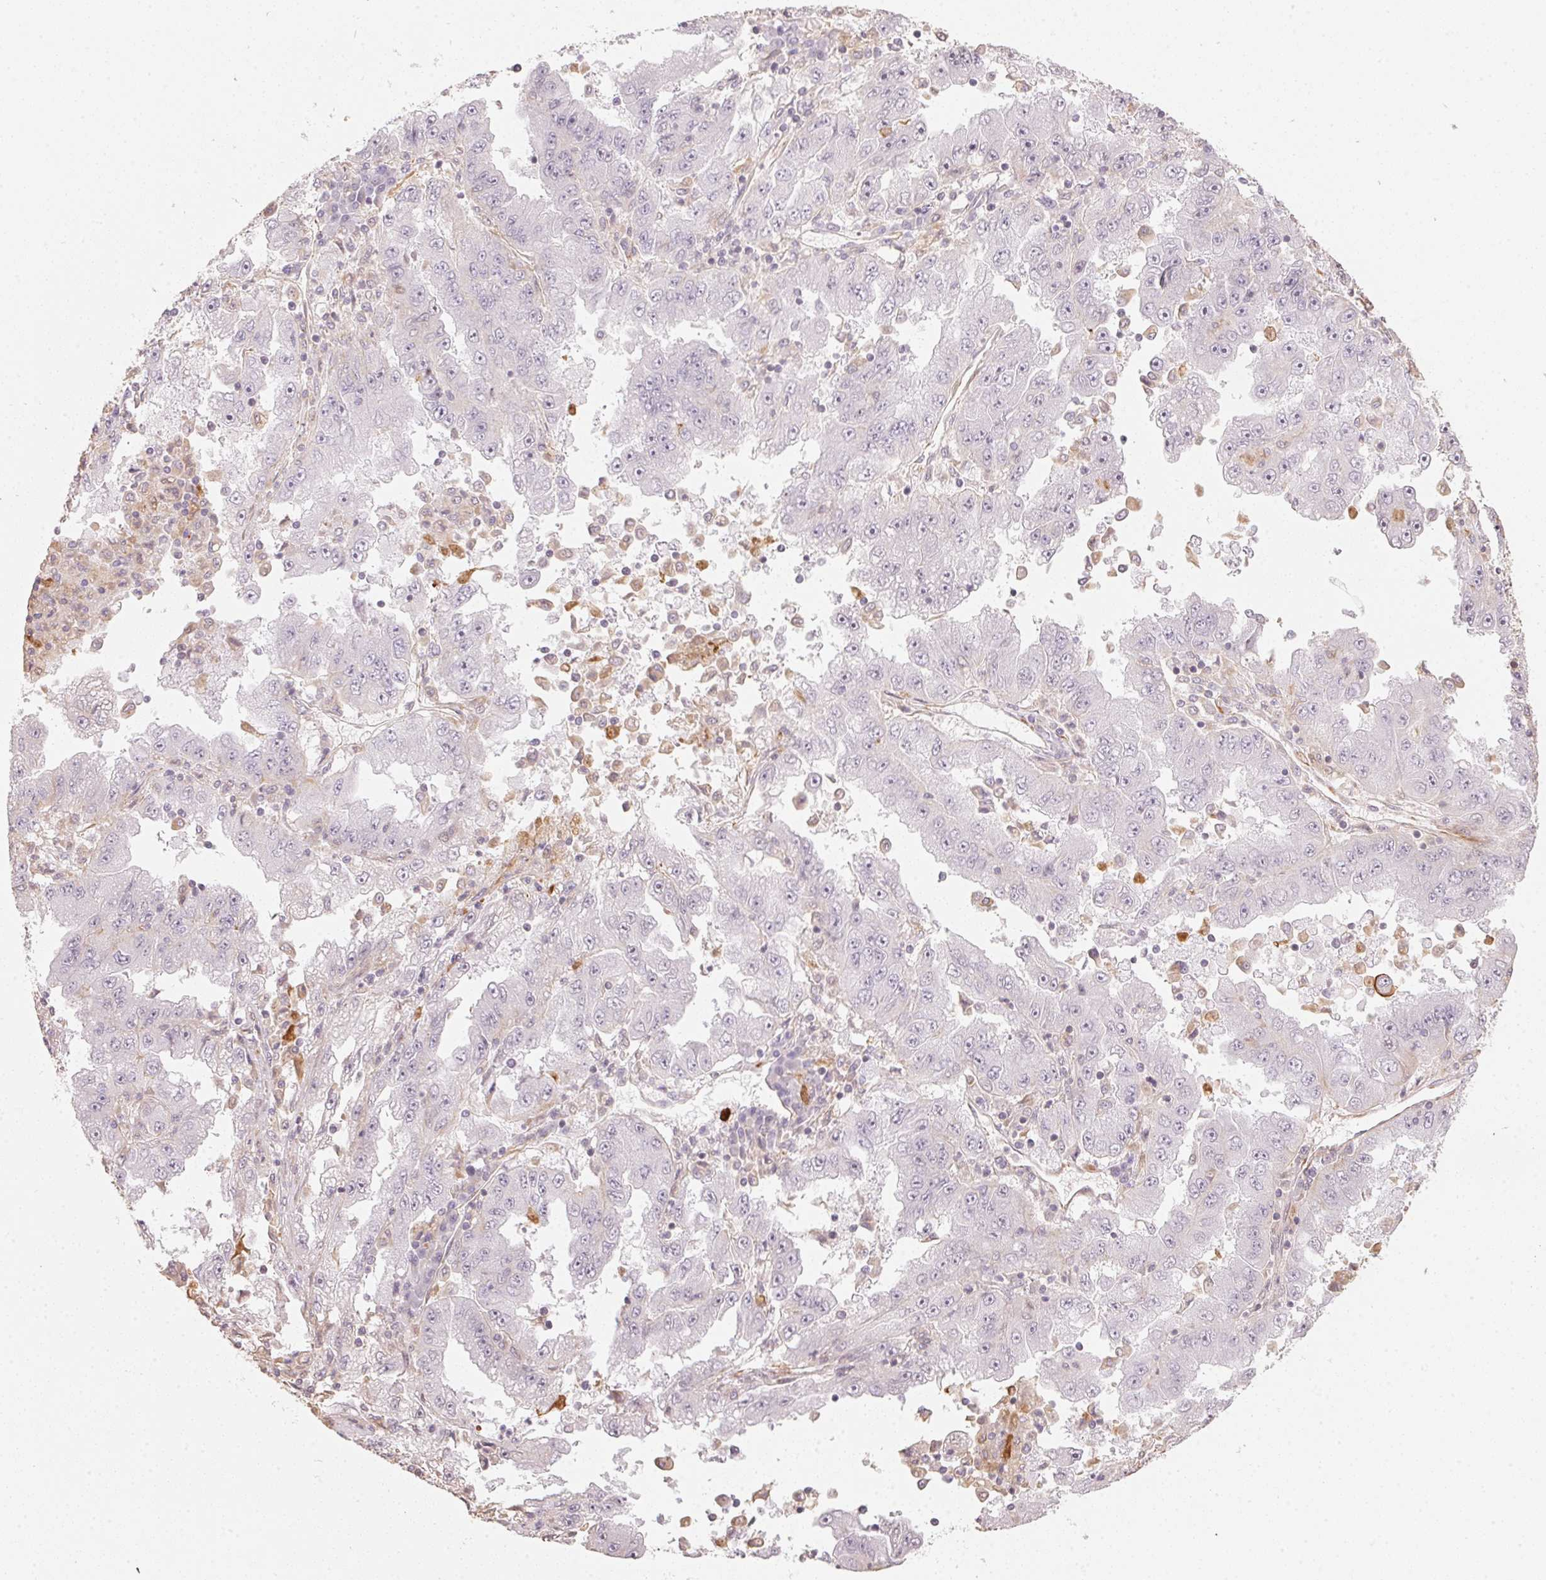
{"staining": {"intensity": "negative", "quantity": "none", "location": "none"}, "tissue": "lung cancer", "cell_type": "Tumor cells", "image_type": "cancer", "snomed": [{"axis": "morphology", "description": "Adenocarcinoma, NOS"}, {"axis": "morphology", "description": "Adenocarcinoma primary or metastatic"}, {"axis": "topography", "description": "Lung"}], "caption": "This is an IHC image of lung cancer (adenocarcinoma primary or metastatic). There is no positivity in tumor cells.", "gene": "FOXR2", "patient": {"sex": "male", "age": 74}}